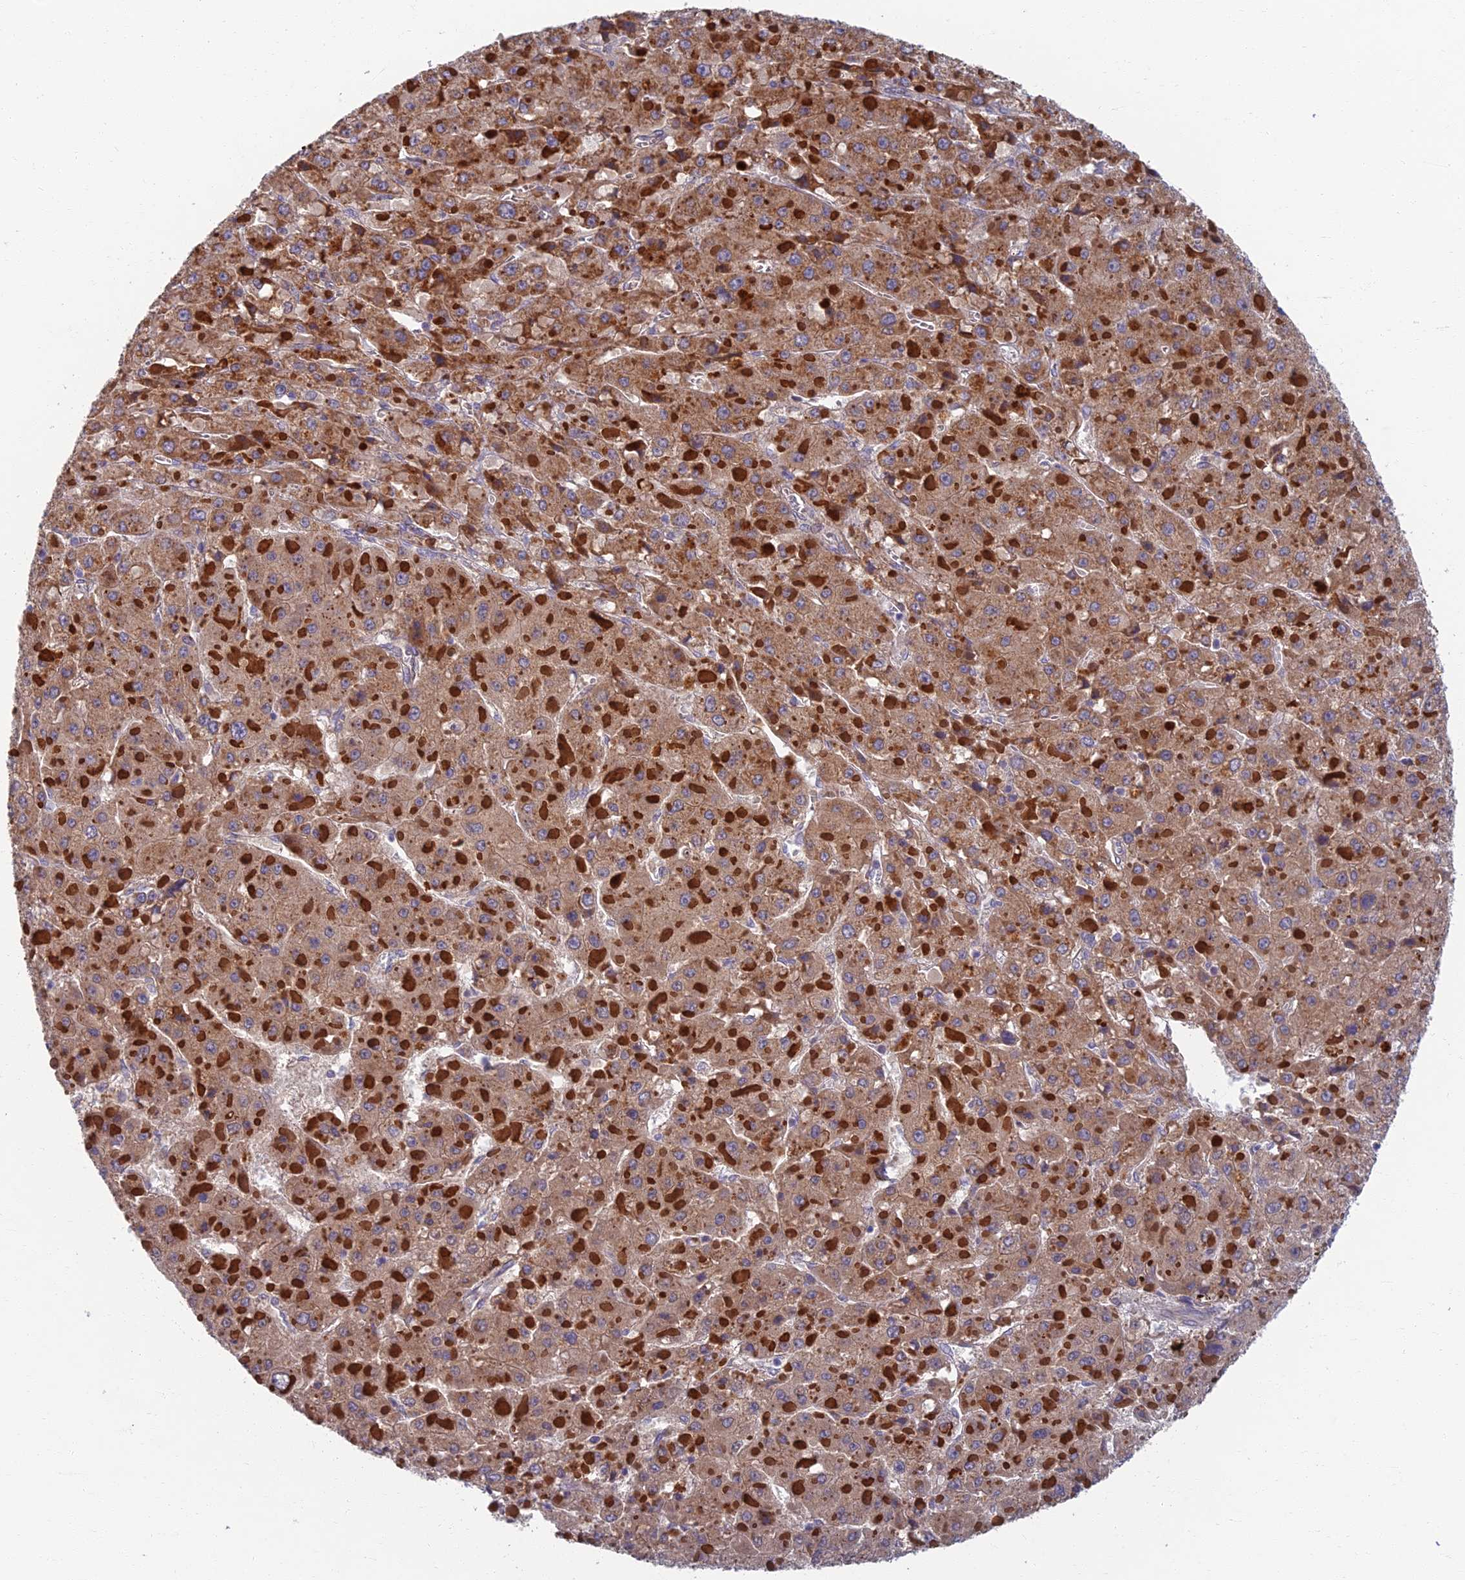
{"staining": {"intensity": "moderate", "quantity": ">75%", "location": "cytoplasmic/membranous"}, "tissue": "liver cancer", "cell_type": "Tumor cells", "image_type": "cancer", "snomed": [{"axis": "morphology", "description": "Carcinoma, Hepatocellular, NOS"}, {"axis": "topography", "description": "Liver"}], "caption": "The histopathology image demonstrates immunohistochemical staining of liver cancer (hepatocellular carcinoma). There is moderate cytoplasmic/membranous positivity is appreciated in approximately >75% of tumor cells.", "gene": "SOGA1", "patient": {"sex": "female", "age": 73}}